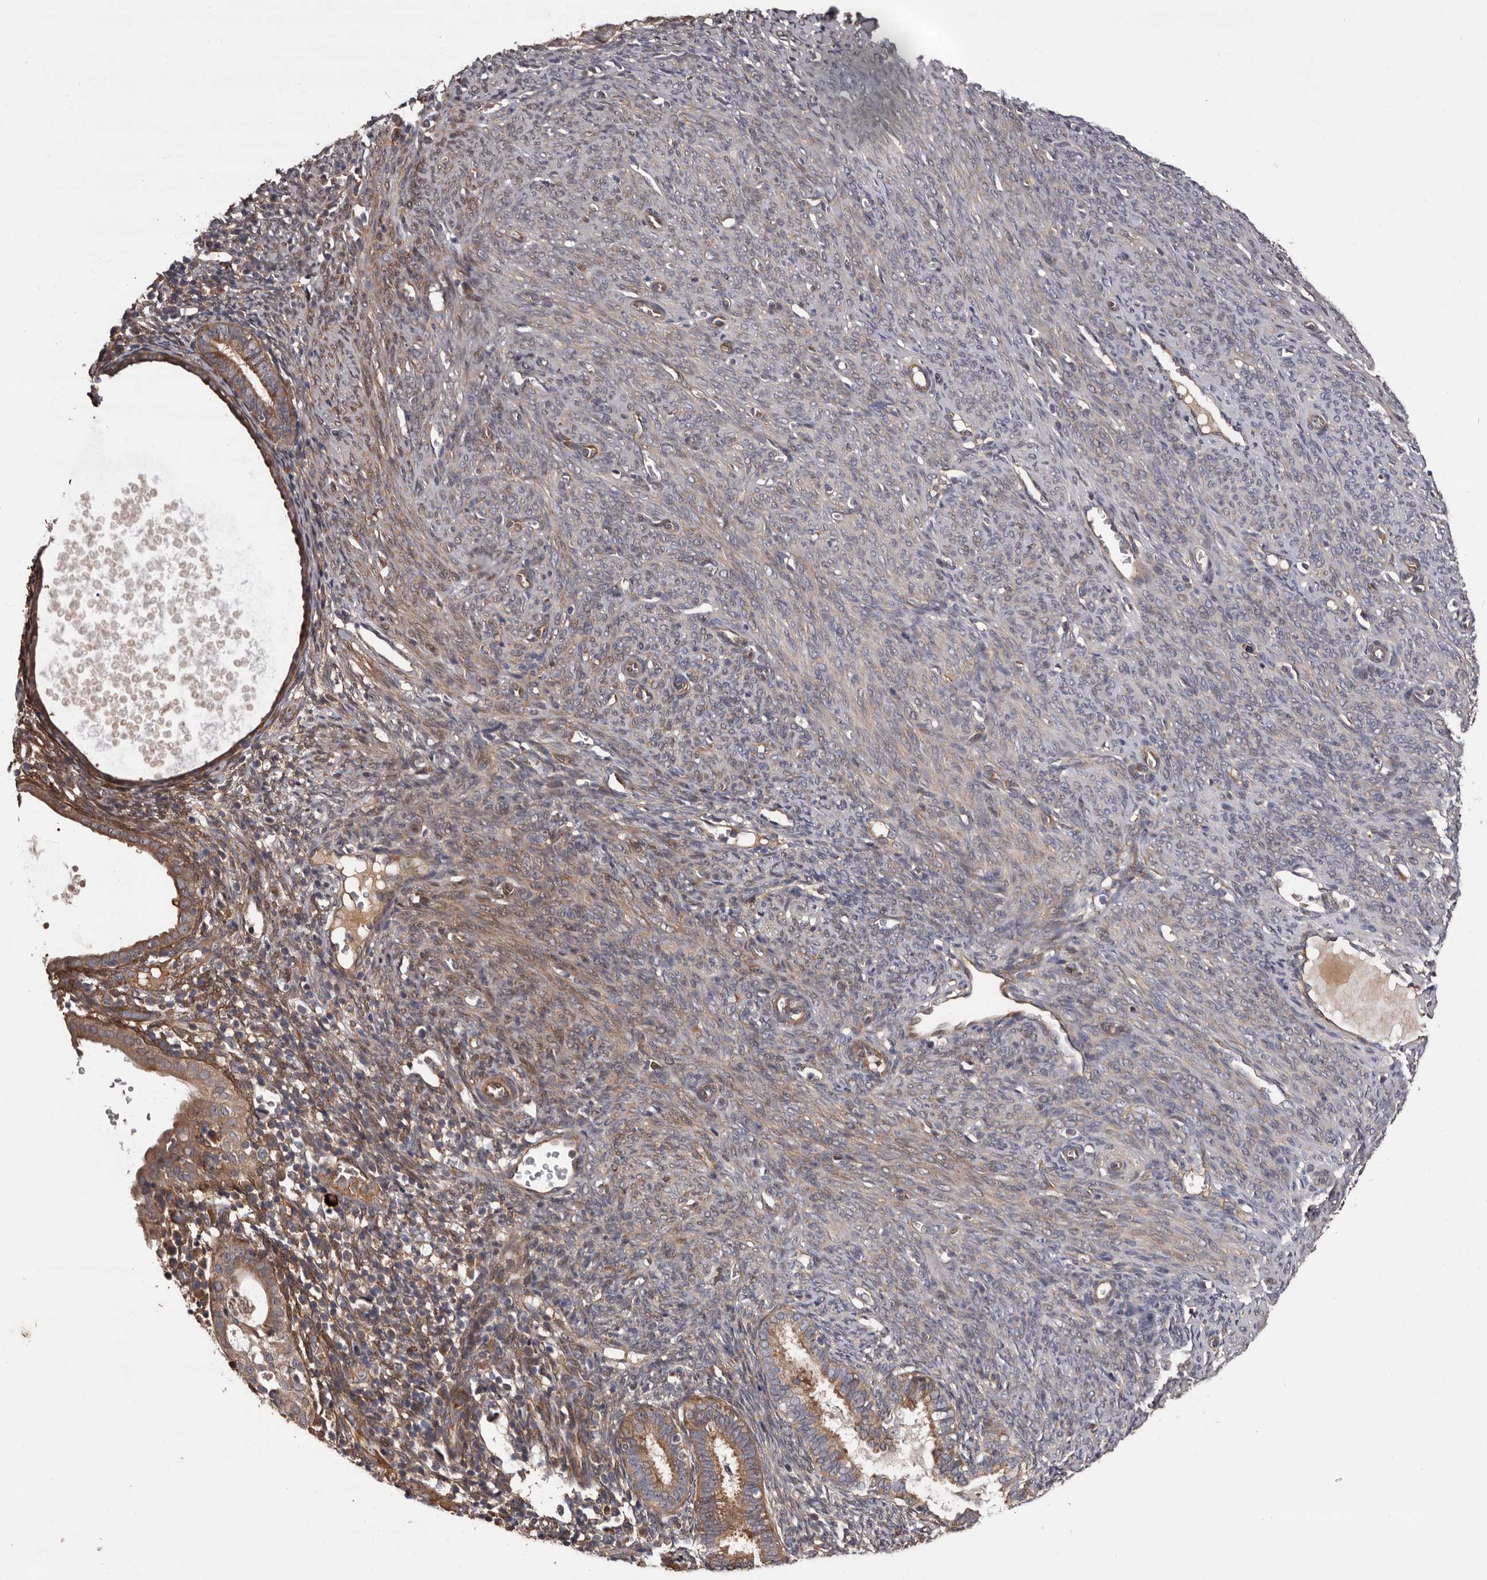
{"staining": {"intensity": "moderate", "quantity": ">75%", "location": "cytoplasmic/membranous"}, "tissue": "endometrial cancer", "cell_type": "Tumor cells", "image_type": "cancer", "snomed": [{"axis": "morphology", "description": "Adenocarcinoma, NOS"}, {"axis": "topography", "description": "Uterus"}], "caption": "Tumor cells display medium levels of moderate cytoplasmic/membranous expression in about >75% of cells in endometrial adenocarcinoma.", "gene": "PRKD1", "patient": {"sex": "female", "age": 77}}